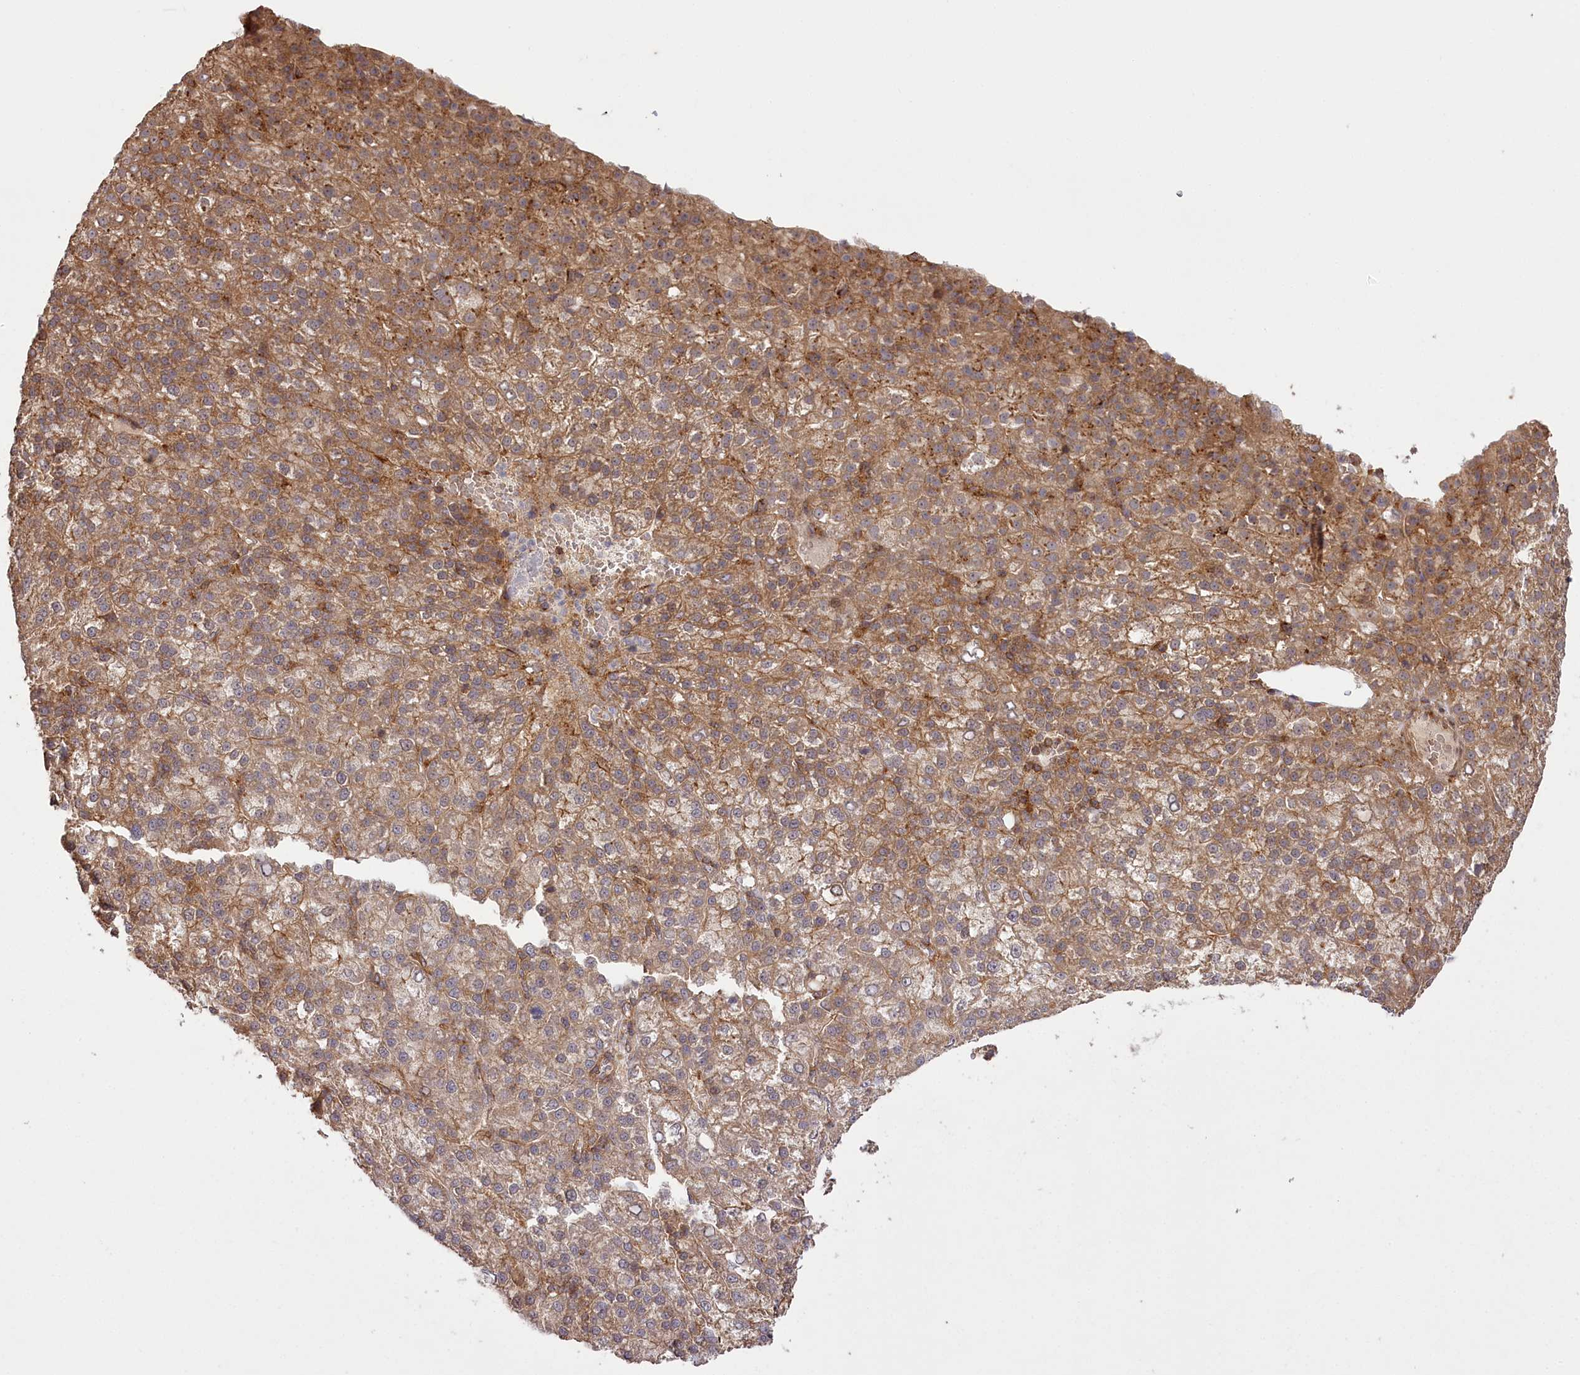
{"staining": {"intensity": "moderate", "quantity": ">75%", "location": "cytoplasmic/membranous"}, "tissue": "liver cancer", "cell_type": "Tumor cells", "image_type": "cancer", "snomed": [{"axis": "morphology", "description": "Carcinoma, Hepatocellular, NOS"}, {"axis": "topography", "description": "Liver"}], "caption": "Tumor cells reveal medium levels of moderate cytoplasmic/membranous expression in approximately >75% of cells in liver hepatocellular carcinoma.", "gene": "CCDC91", "patient": {"sex": "female", "age": 58}}